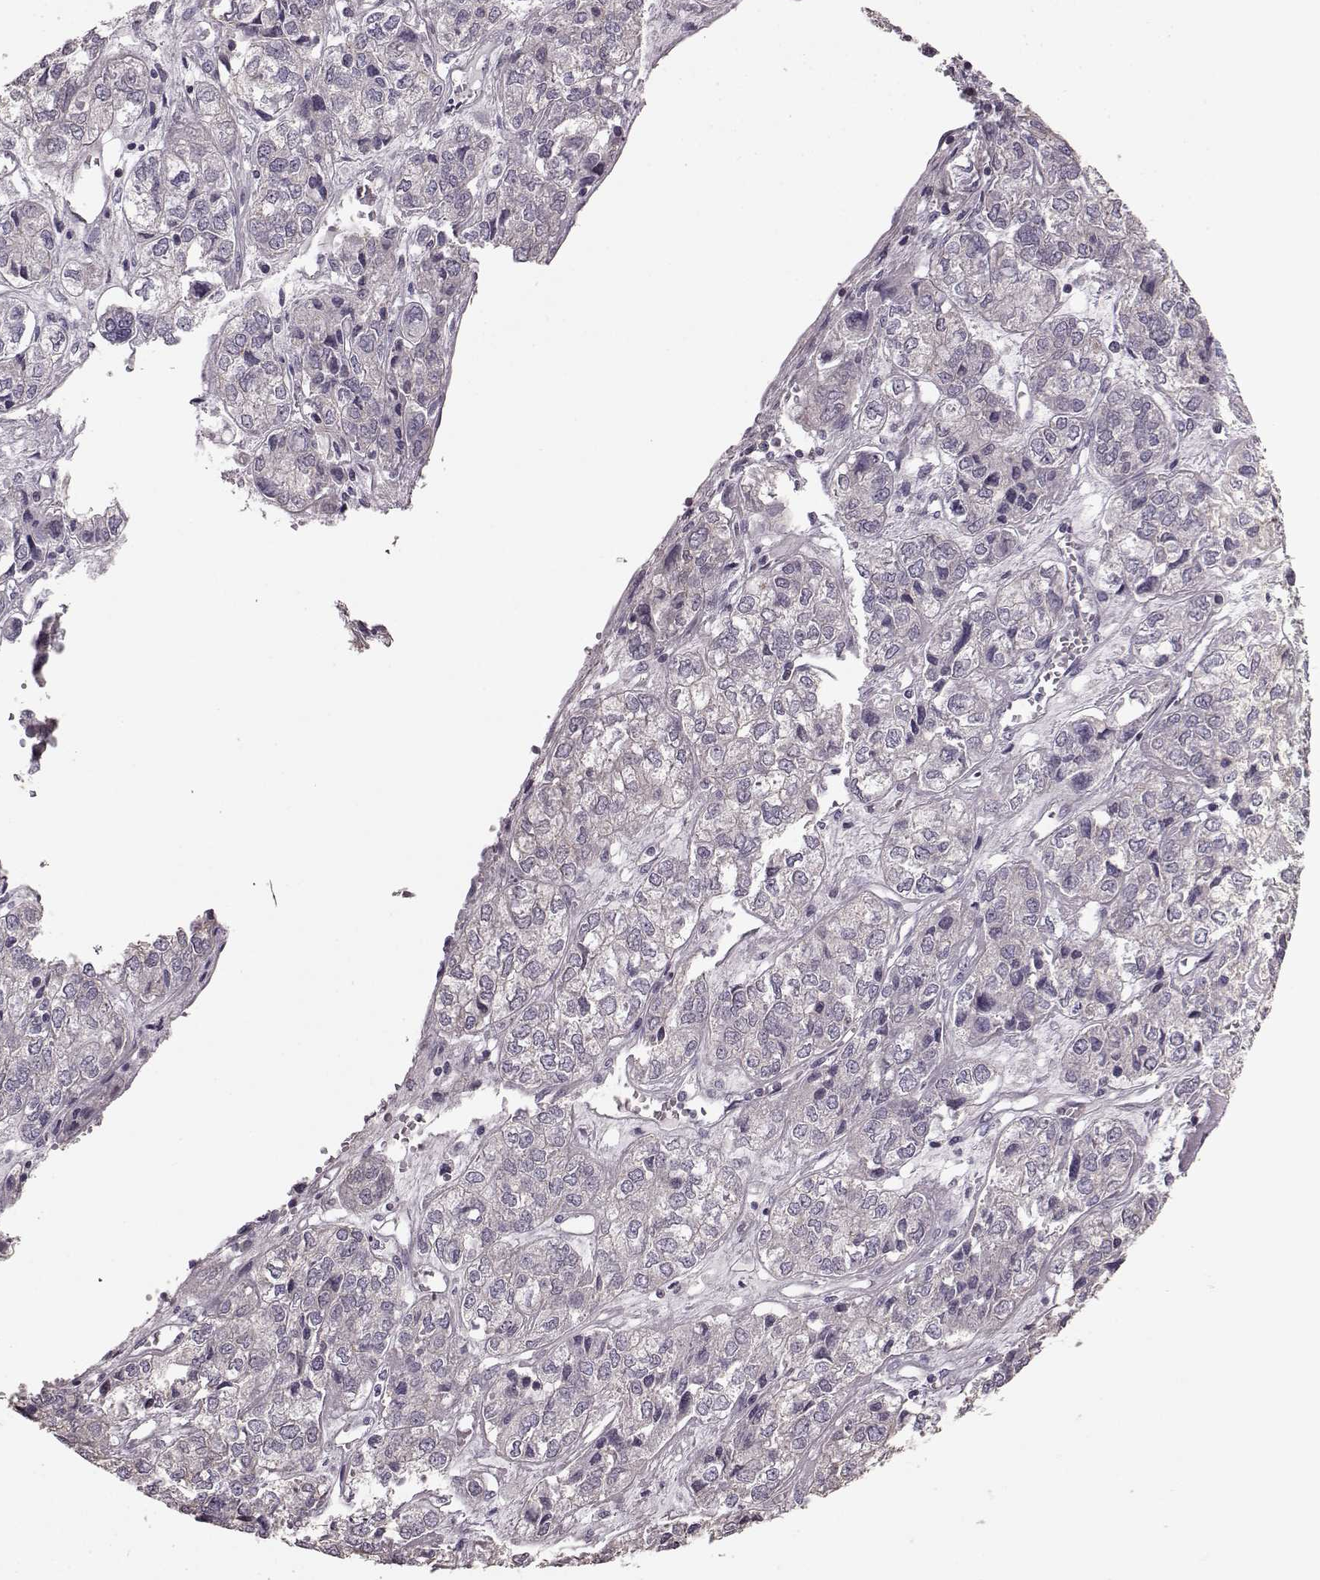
{"staining": {"intensity": "negative", "quantity": "none", "location": "none"}, "tissue": "ovarian cancer", "cell_type": "Tumor cells", "image_type": "cancer", "snomed": [{"axis": "morphology", "description": "Carcinoma, endometroid"}, {"axis": "topography", "description": "Ovary"}], "caption": "DAB (3,3'-diaminobenzidine) immunohistochemical staining of ovarian cancer (endometroid carcinoma) shows no significant staining in tumor cells.", "gene": "PDCD1", "patient": {"sex": "female", "age": 64}}